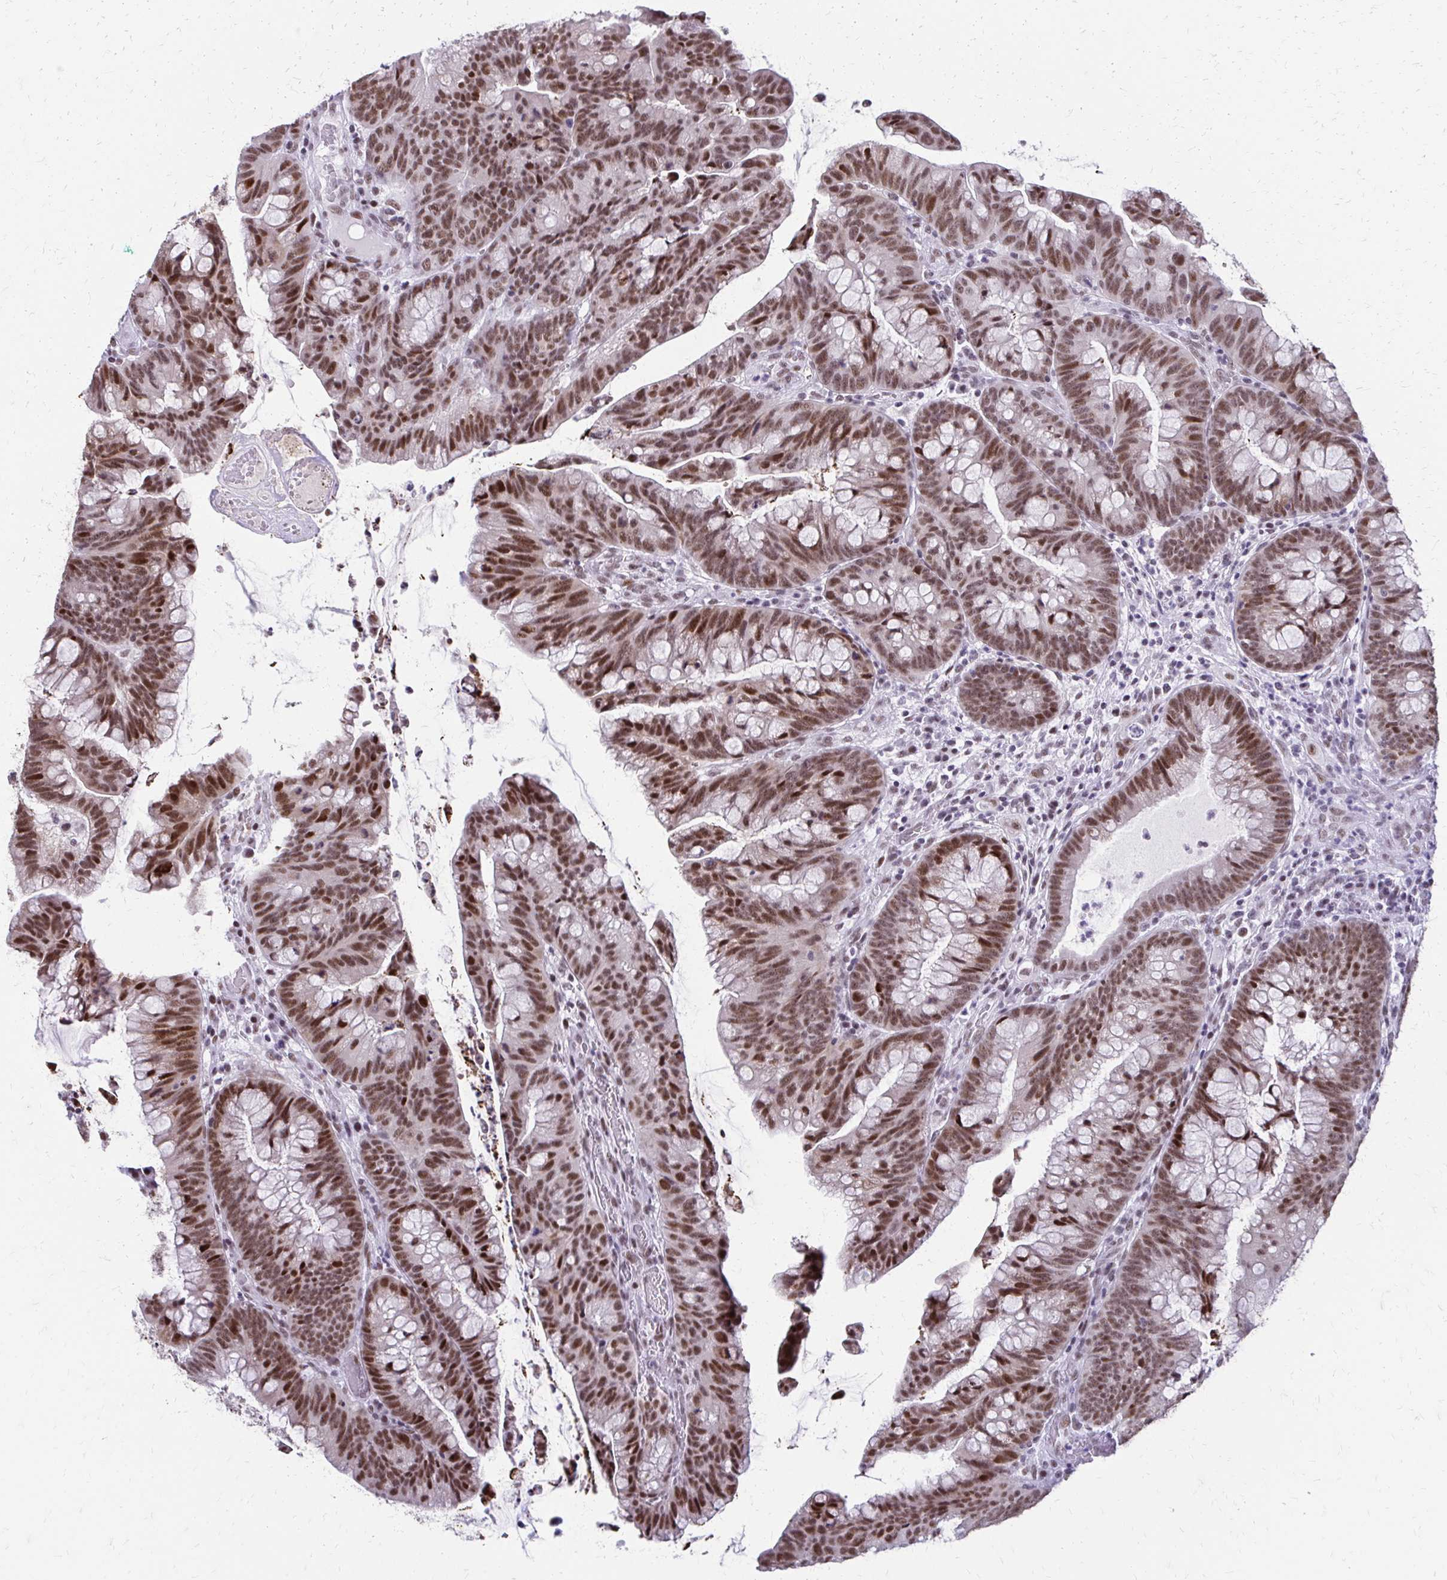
{"staining": {"intensity": "moderate", "quantity": ">75%", "location": "nuclear"}, "tissue": "colorectal cancer", "cell_type": "Tumor cells", "image_type": "cancer", "snomed": [{"axis": "morphology", "description": "Adenocarcinoma, NOS"}, {"axis": "topography", "description": "Colon"}], "caption": "Immunohistochemical staining of colorectal cancer exhibits medium levels of moderate nuclear expression in about >75% of tumor cells.", "gene": "SS18", "patient": {"sex": "male", "age": 62}}